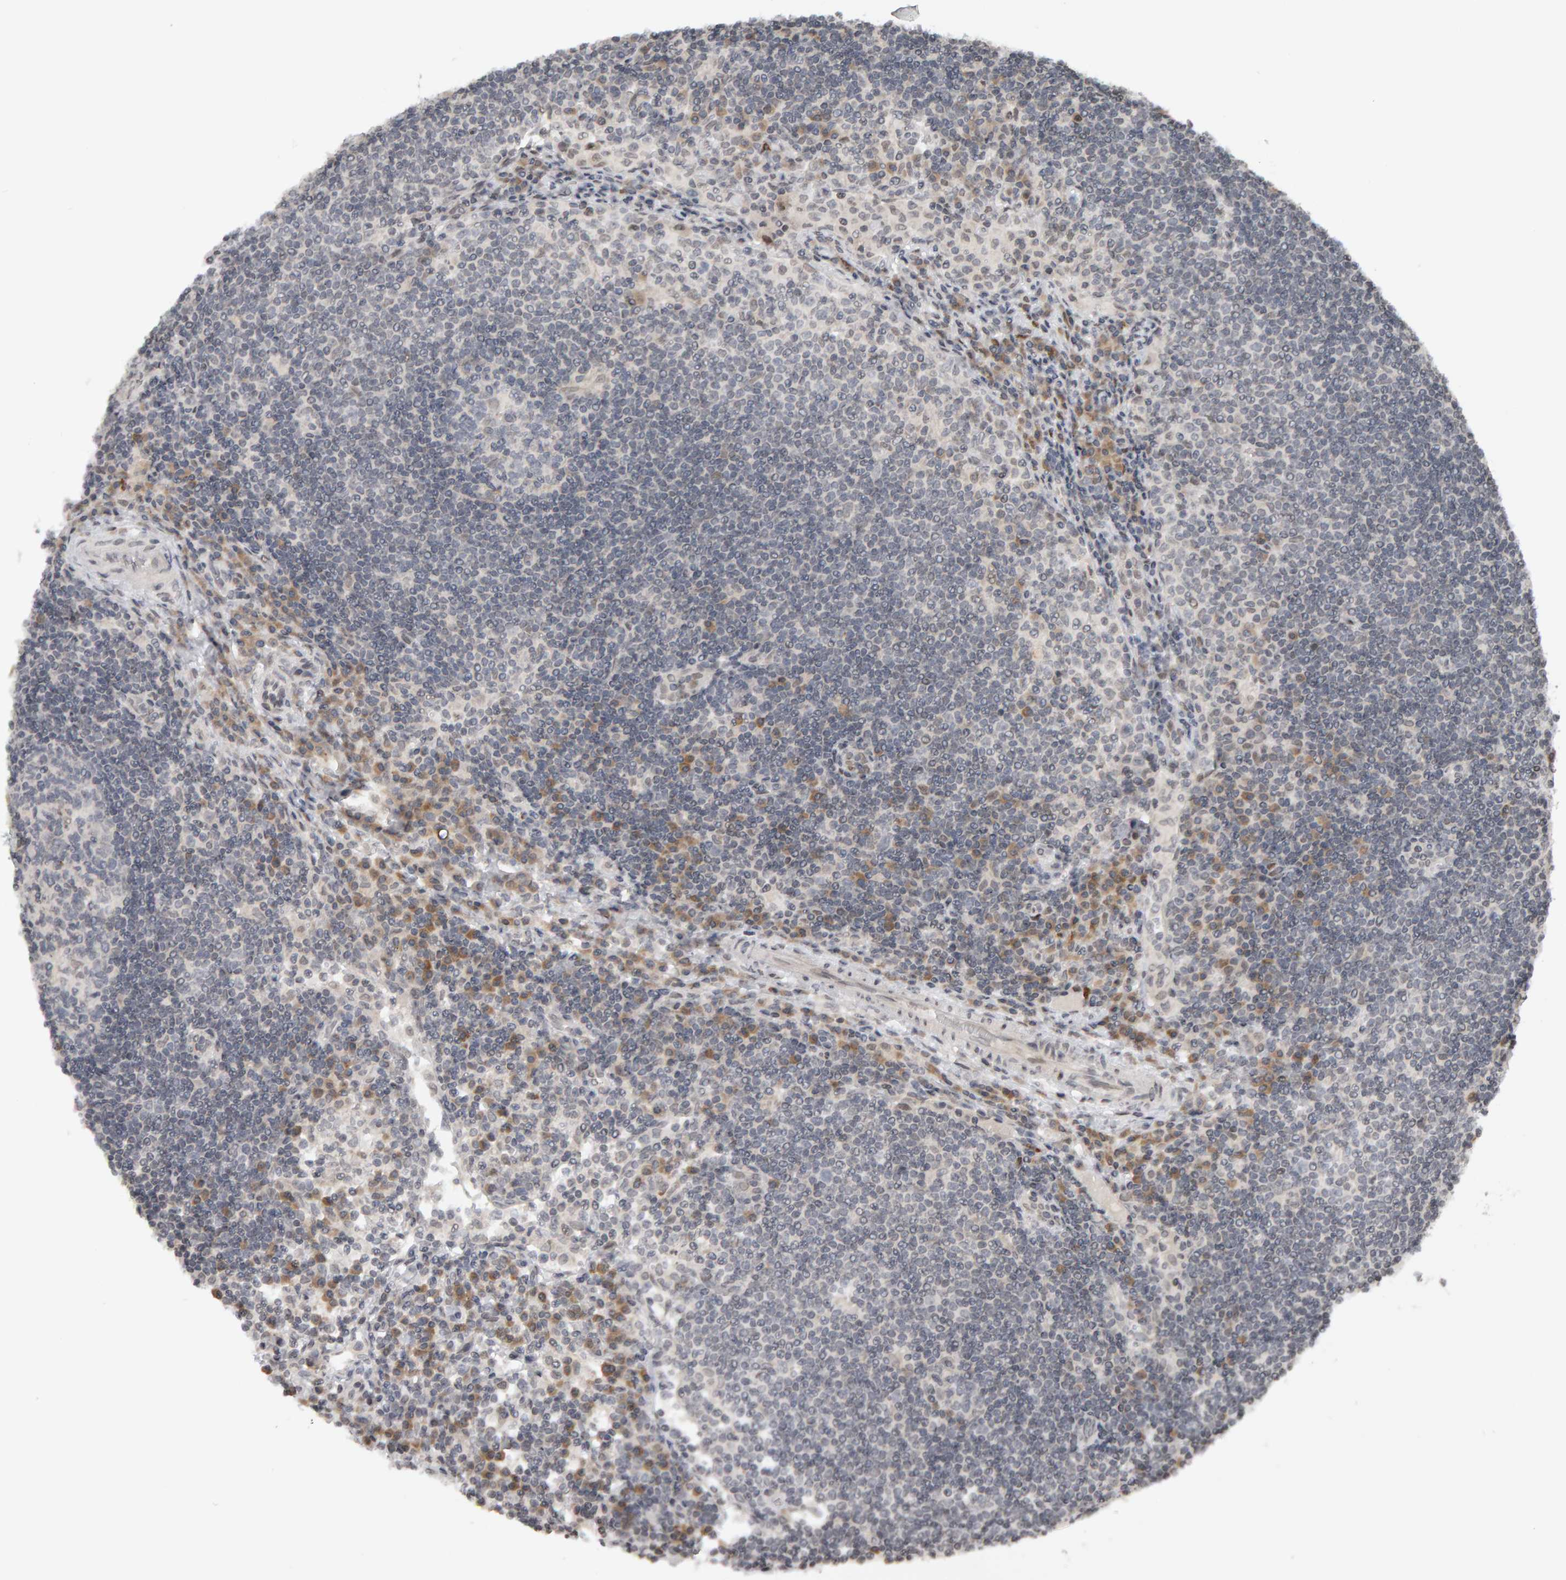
{"staining": {"intensity": "weak", "quantity": "<25%", "location": "nuclear"}, "tissue": "lymph node", "cell_type": "Germinal center cells", "image_type": "normal", "snomed": [{"axis": "morphology", "description": "Normal tissue, NOS"}, {"axis": "topography", "description": "Lymph node"}], "caption": "High power microscopy histopathology image of an IHC photomicrograph of benign lymph node, revealing no significant staining in germinal center cells.", "gene": "TRAM1", "patient": {"sex": "female", "age": 53}}